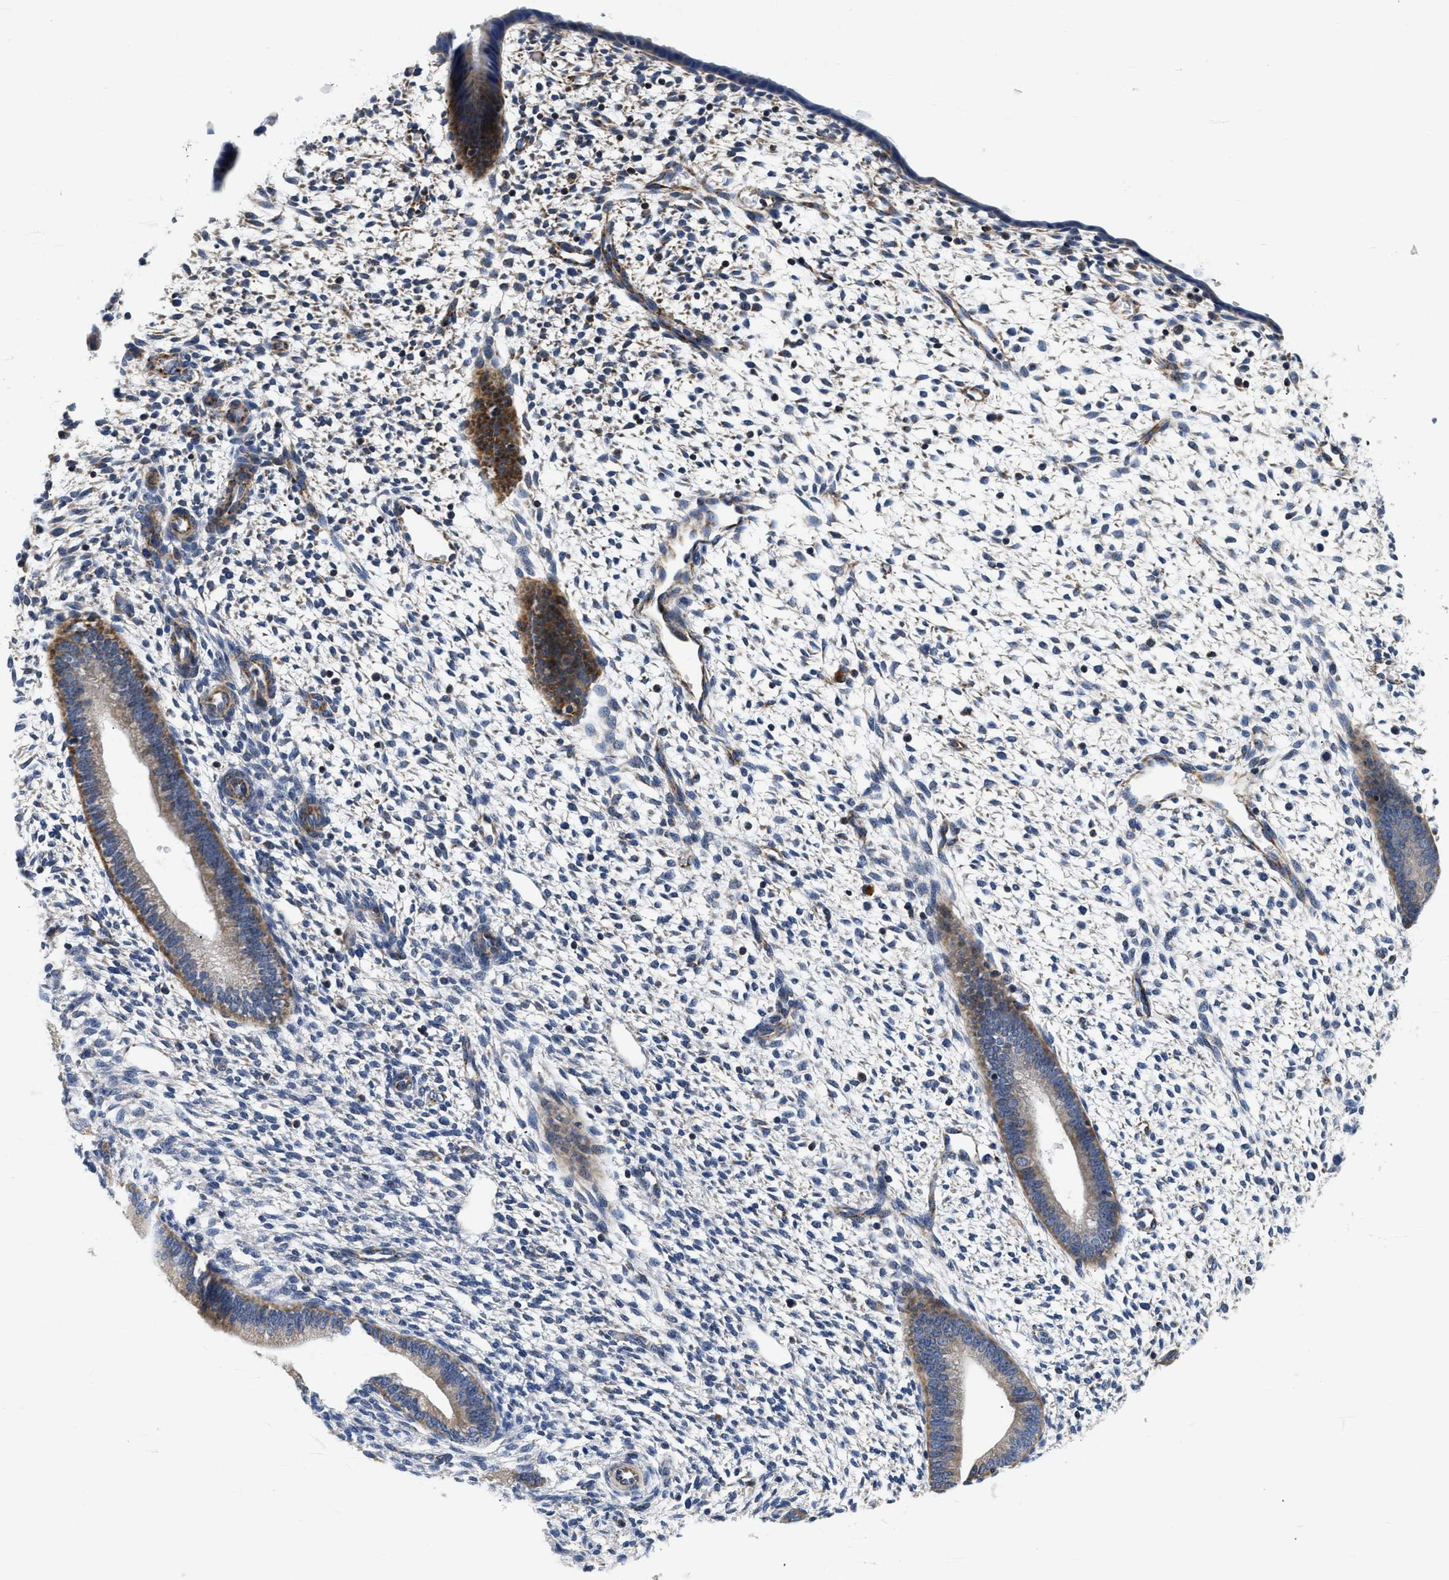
{"staining": {"intensity": "negative", "quantity": "none", "location": "none"}, "tissue": "endometrium", "cell_type": "Cells in endometrial stroma", "image_type": "normal", "snomed": [{"axis": "morphology", "description": "Normal tissue, NOS"}, {"axis": "topography", "description": "Endometrium"}], "caption": "IHC histopathology image of unremarkable endometrium: endometrium stained with DAB (3,3'-diaminobenzidine) demonstrates no significant protein positivity in cells in endometrial stroma.", "gene": "PDP1", "patient": {"sex": "female", "age": 46}}